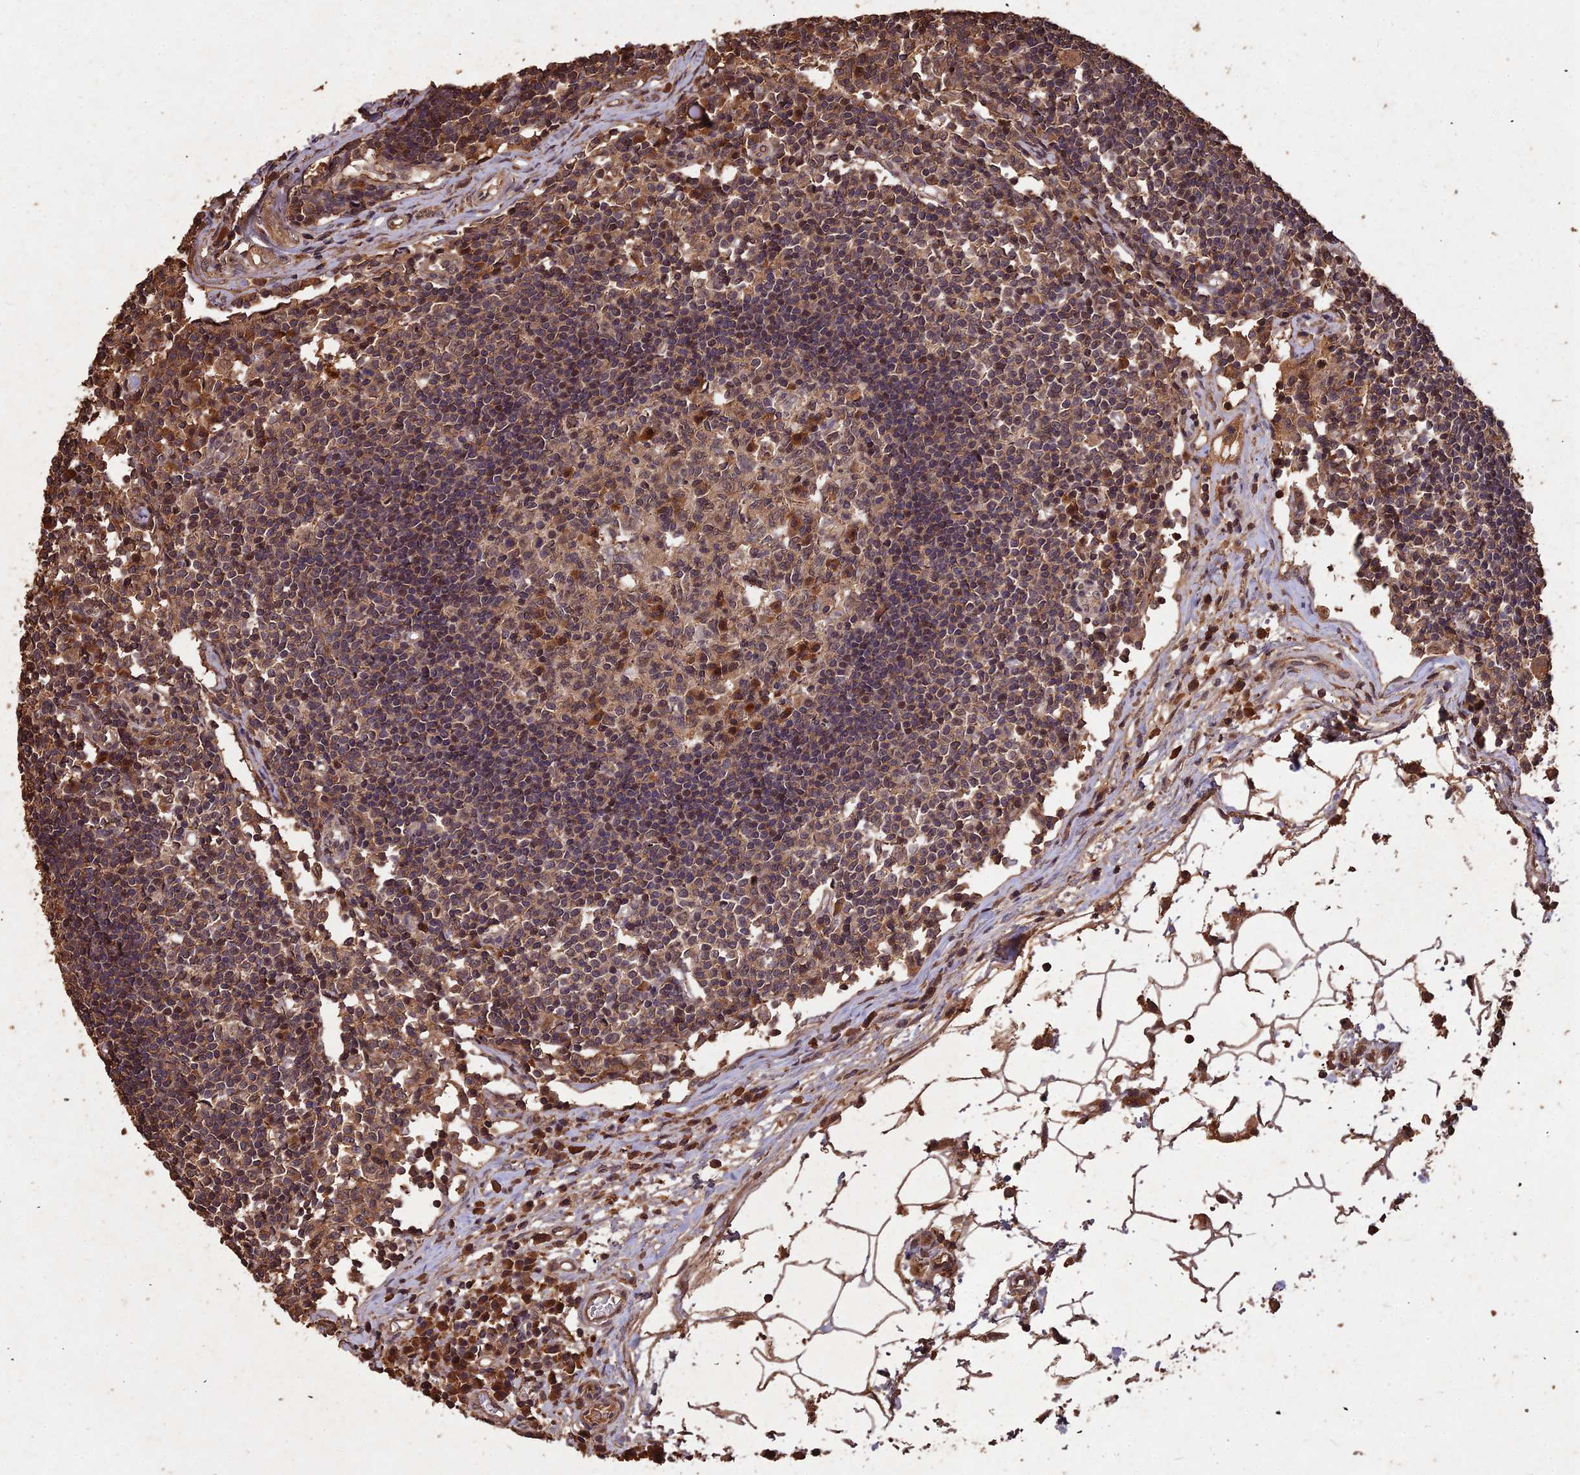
{"staining": {"intensity": "moderate", "quantity": "<25%", "location": "cytoplasmic/membranous,nuclear"}, "tissue": "lymph node", "cell_type": "Germinal center cells", "image_type": "normal", "snomed": [{"axis": "morphology", "description": "Normal tissue, NOS"}, {"axis": "topography", "description": "Lymph node"}], "caption": "The immunohistochemical stain labels moderate cytoplasmic/membranous,nuclear positivity in germinal center cells of normal lymph node. The protein of interest is shown in brown color, while the nuclei are stained blue.", "gene": "SYMPK", "patient": {"sex": "female", "age": 55}}